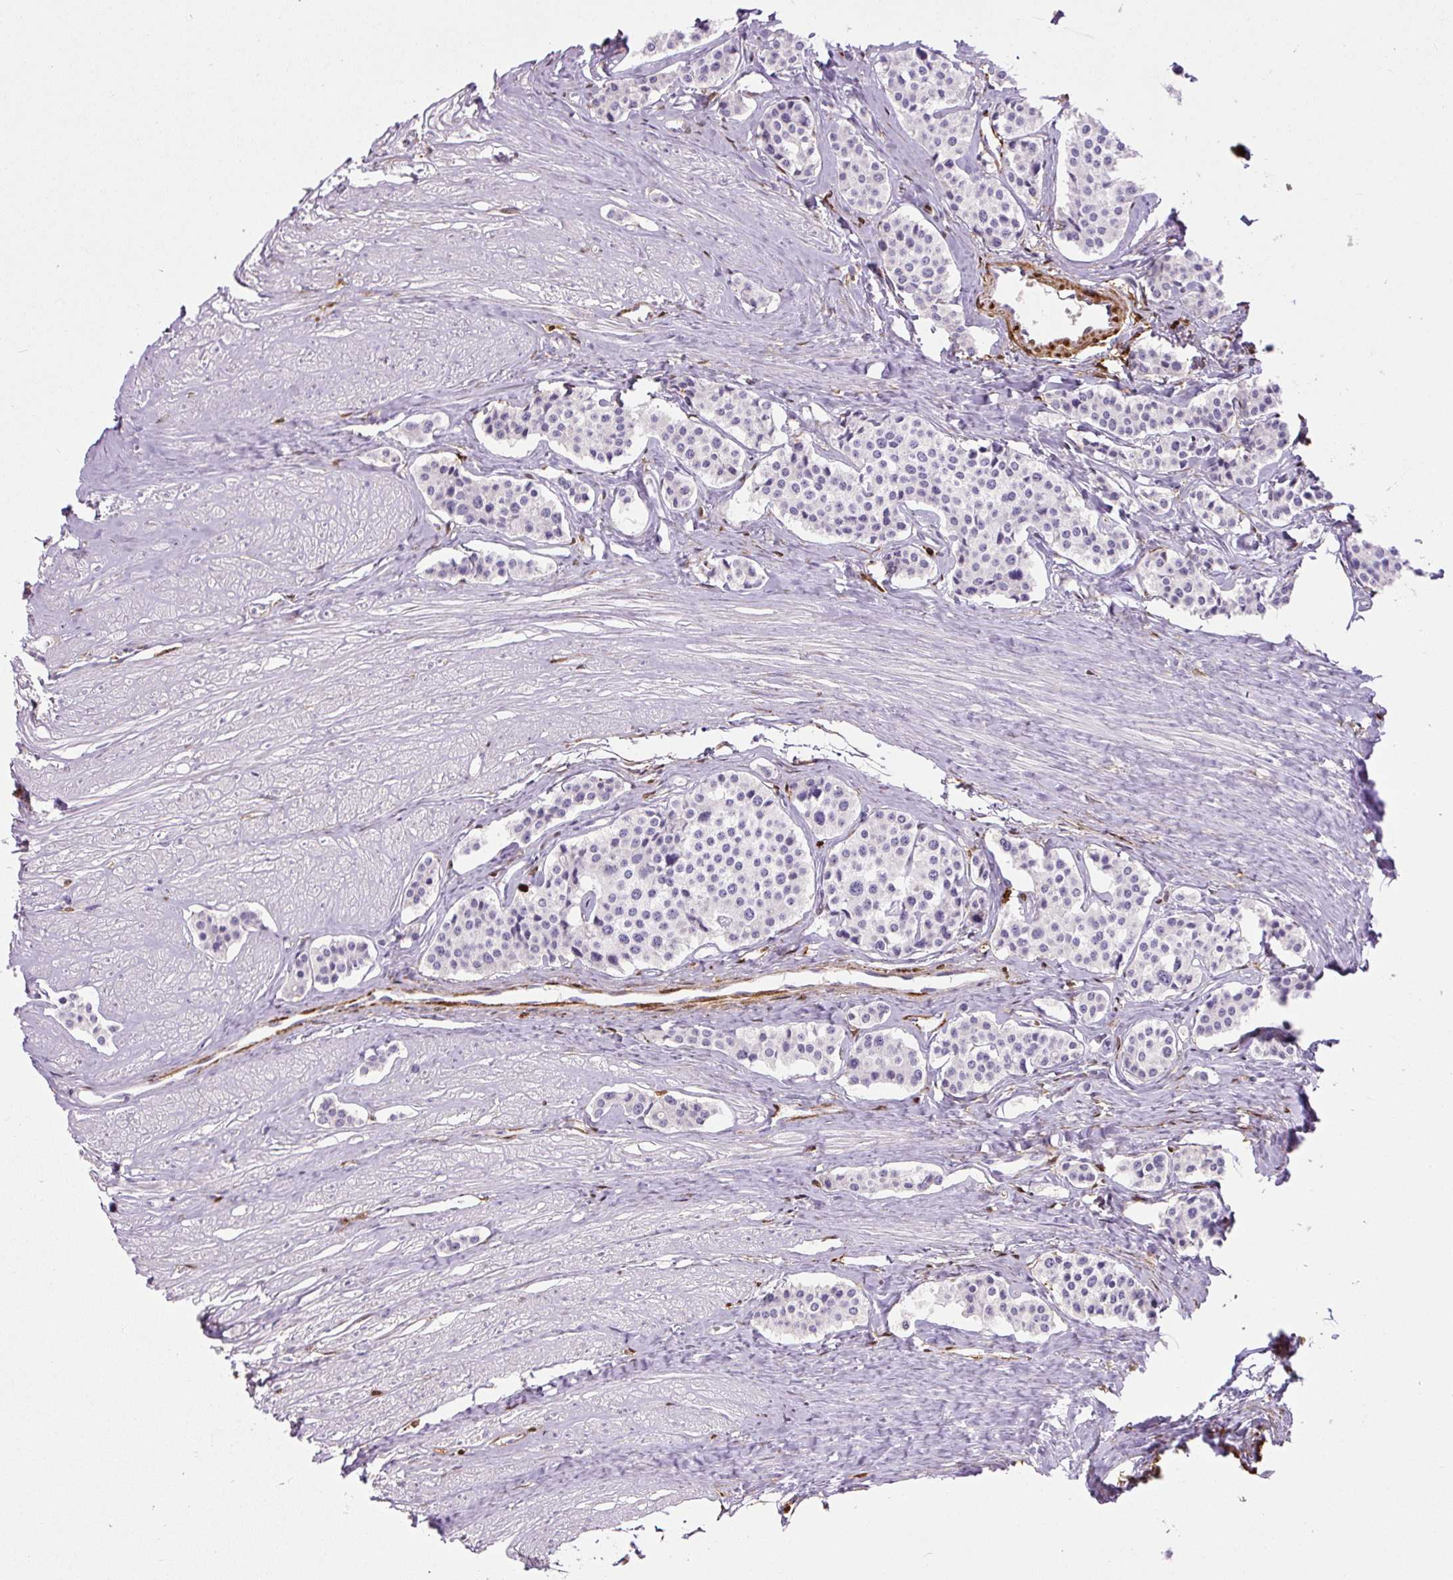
{"staining": {"intensity": "negative", "quantity": "none", "location": "none"}, "tissue": "carcinoid", "cell_type": "Tumor cells", "image_type": "cancer", "snomed": [{"axis": "morphology", "description": "Carcinoid, malignant, NOS"}, {"axis": "topography", "description": "Small intestine"}], "caption": "This is an IHC photomicrograph of carcinoid. There is no expression in tumor cells.", "gene": "S100A4", "patient": {"sex": "male", "age": 60}}